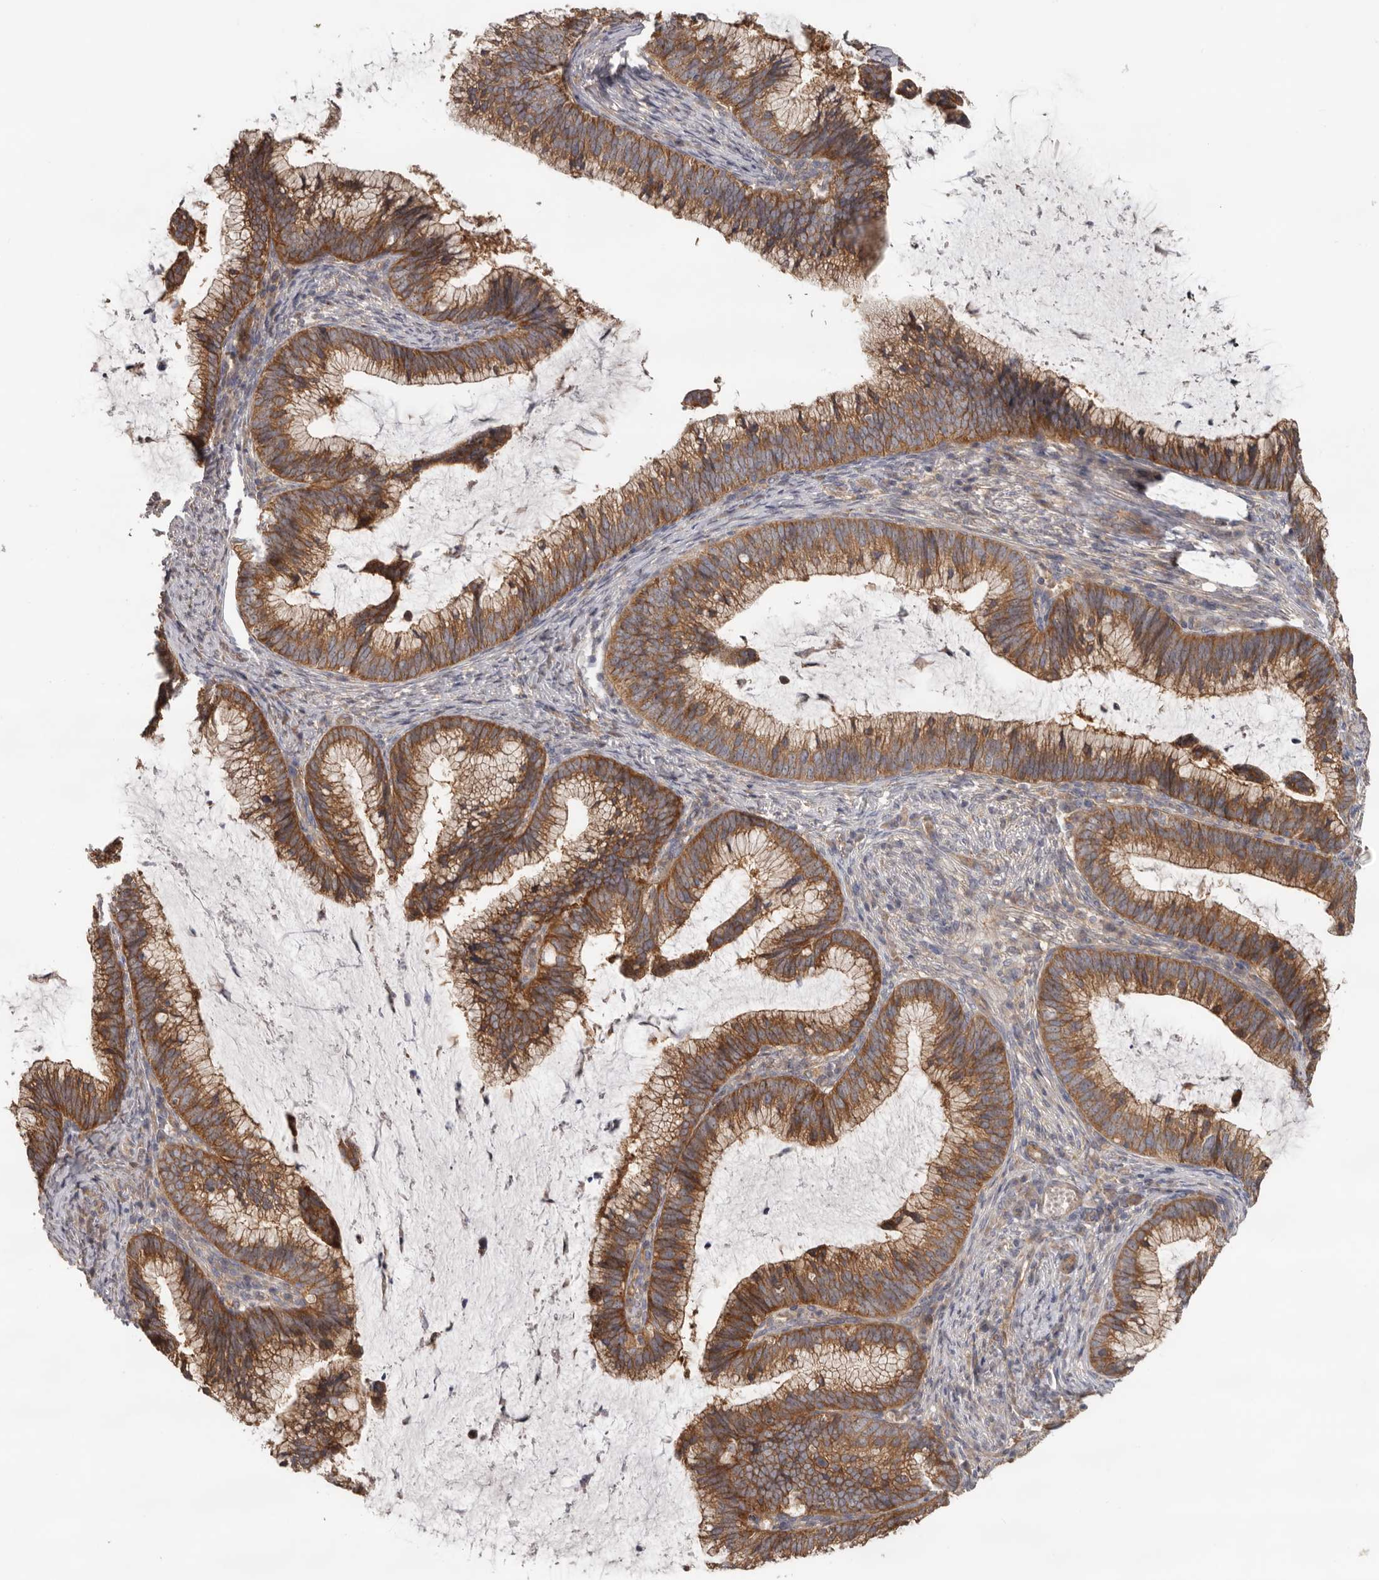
{"staining": {"intensity": "moderate", "quantity": ">75%", "location": "cytoplasmic/membranous"}, "tissue": "cervical cancer", "cell_type": "Tumor cells", "image_type": "cancer", "snomed": [{"axis": "morphology", "description": "Adenocarcinoma, NOS"}, {"axis": "topography", "description": "Cervix"}], "caption": "Moderate cytoplasmic/membranous expression is present in approximately >75% of tumor cells in cervical cancer.", "gene": "HINT3", "patient": {"sex": "female", "age": 36}}